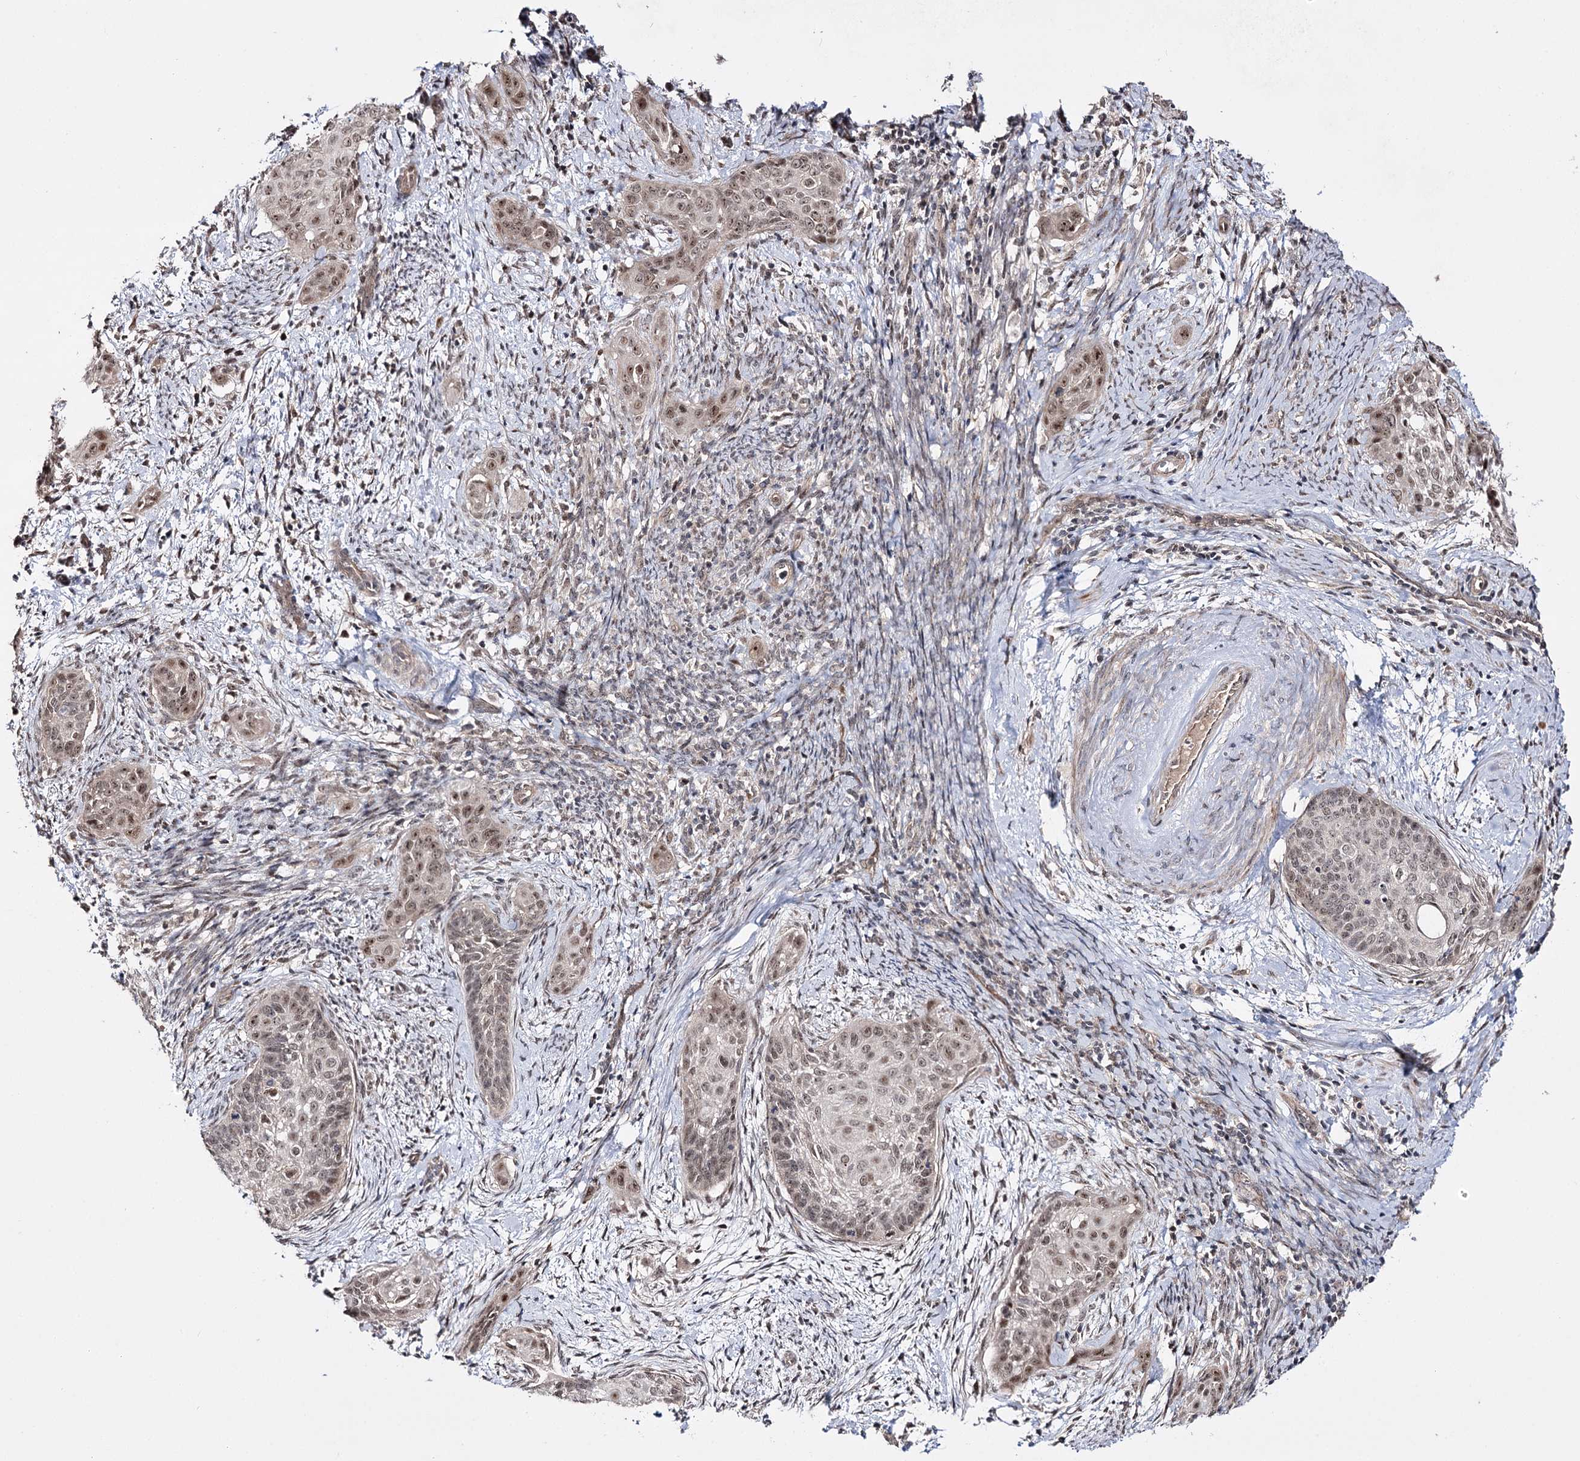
{"staining": {"intensity": "weak", "quantity": "25%-75%", "location": "nuclear"}, "tissue": "cervical cancer", "cell_type": "Tumor cells", "image_type": "cancer", "snomed": [{"axis": "morphology", "description": "Squamous cell carcinoma, NOS"}, {"axis": "topography", "description": "Cervix"}], "caption": "Immunohistochemical staining of human cervical cancer (squamous cell carcinoma) displays low levels of weak nuclear expression in about 25%-75% of tumor cells.", "gene": "RRP9", "patient": {"sex": "female", "age": 33}}